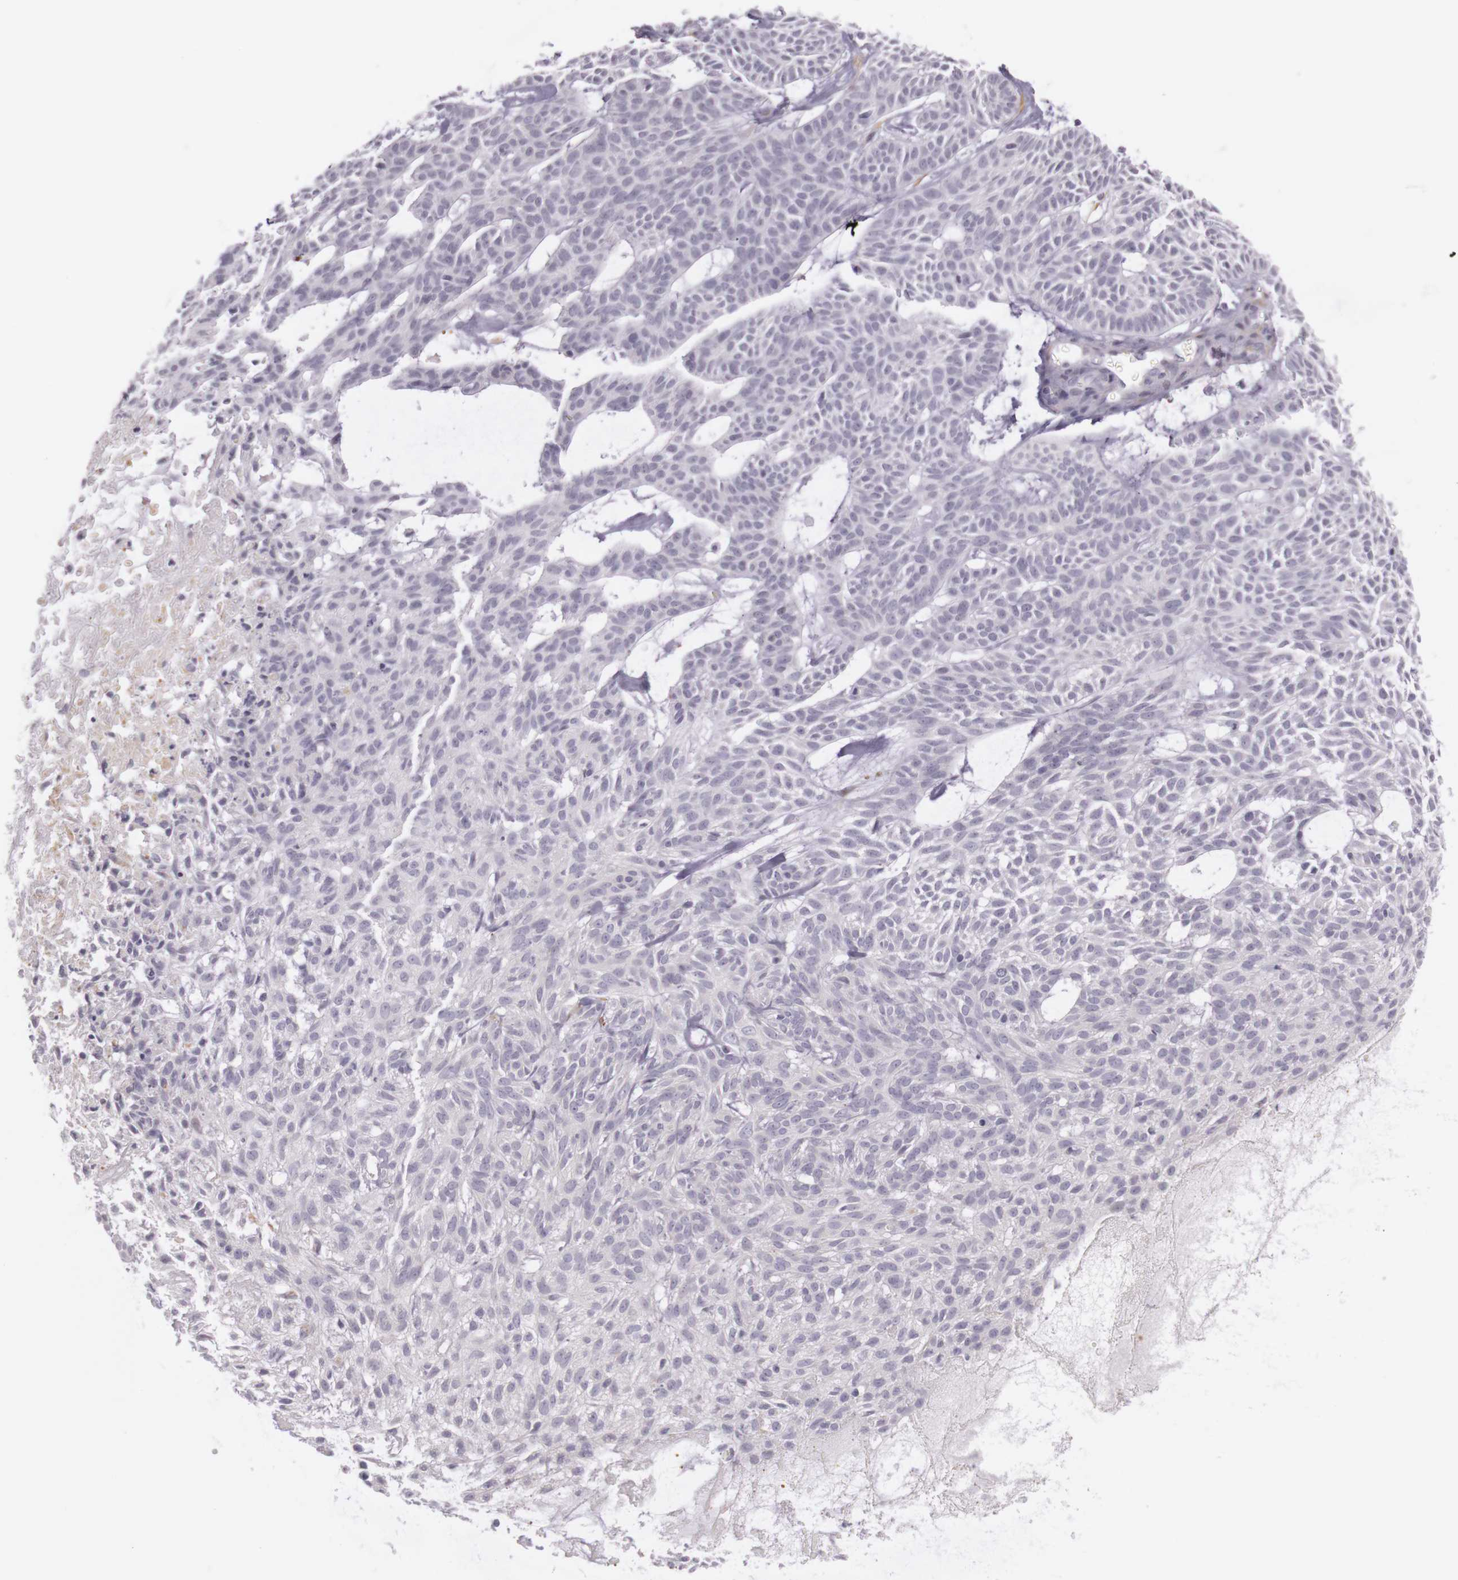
{"staining": {"intensity": "negative", "quantity": "none", "location": "none"}, "tissue": "skin cancer", "cell_type": "Tumor cells", "image_type": "cancer", "snomed": [{"axis": "morphology", "description": "Basal cell carcinoma"}, {"axis": "topography", "description": "Skin"}], "caption": "Tumor cells show no significant staining in skin cancer (basal cell carcinoma).", "gene": "CNTN2", "patient": {"sex": "male", "age": 75}}